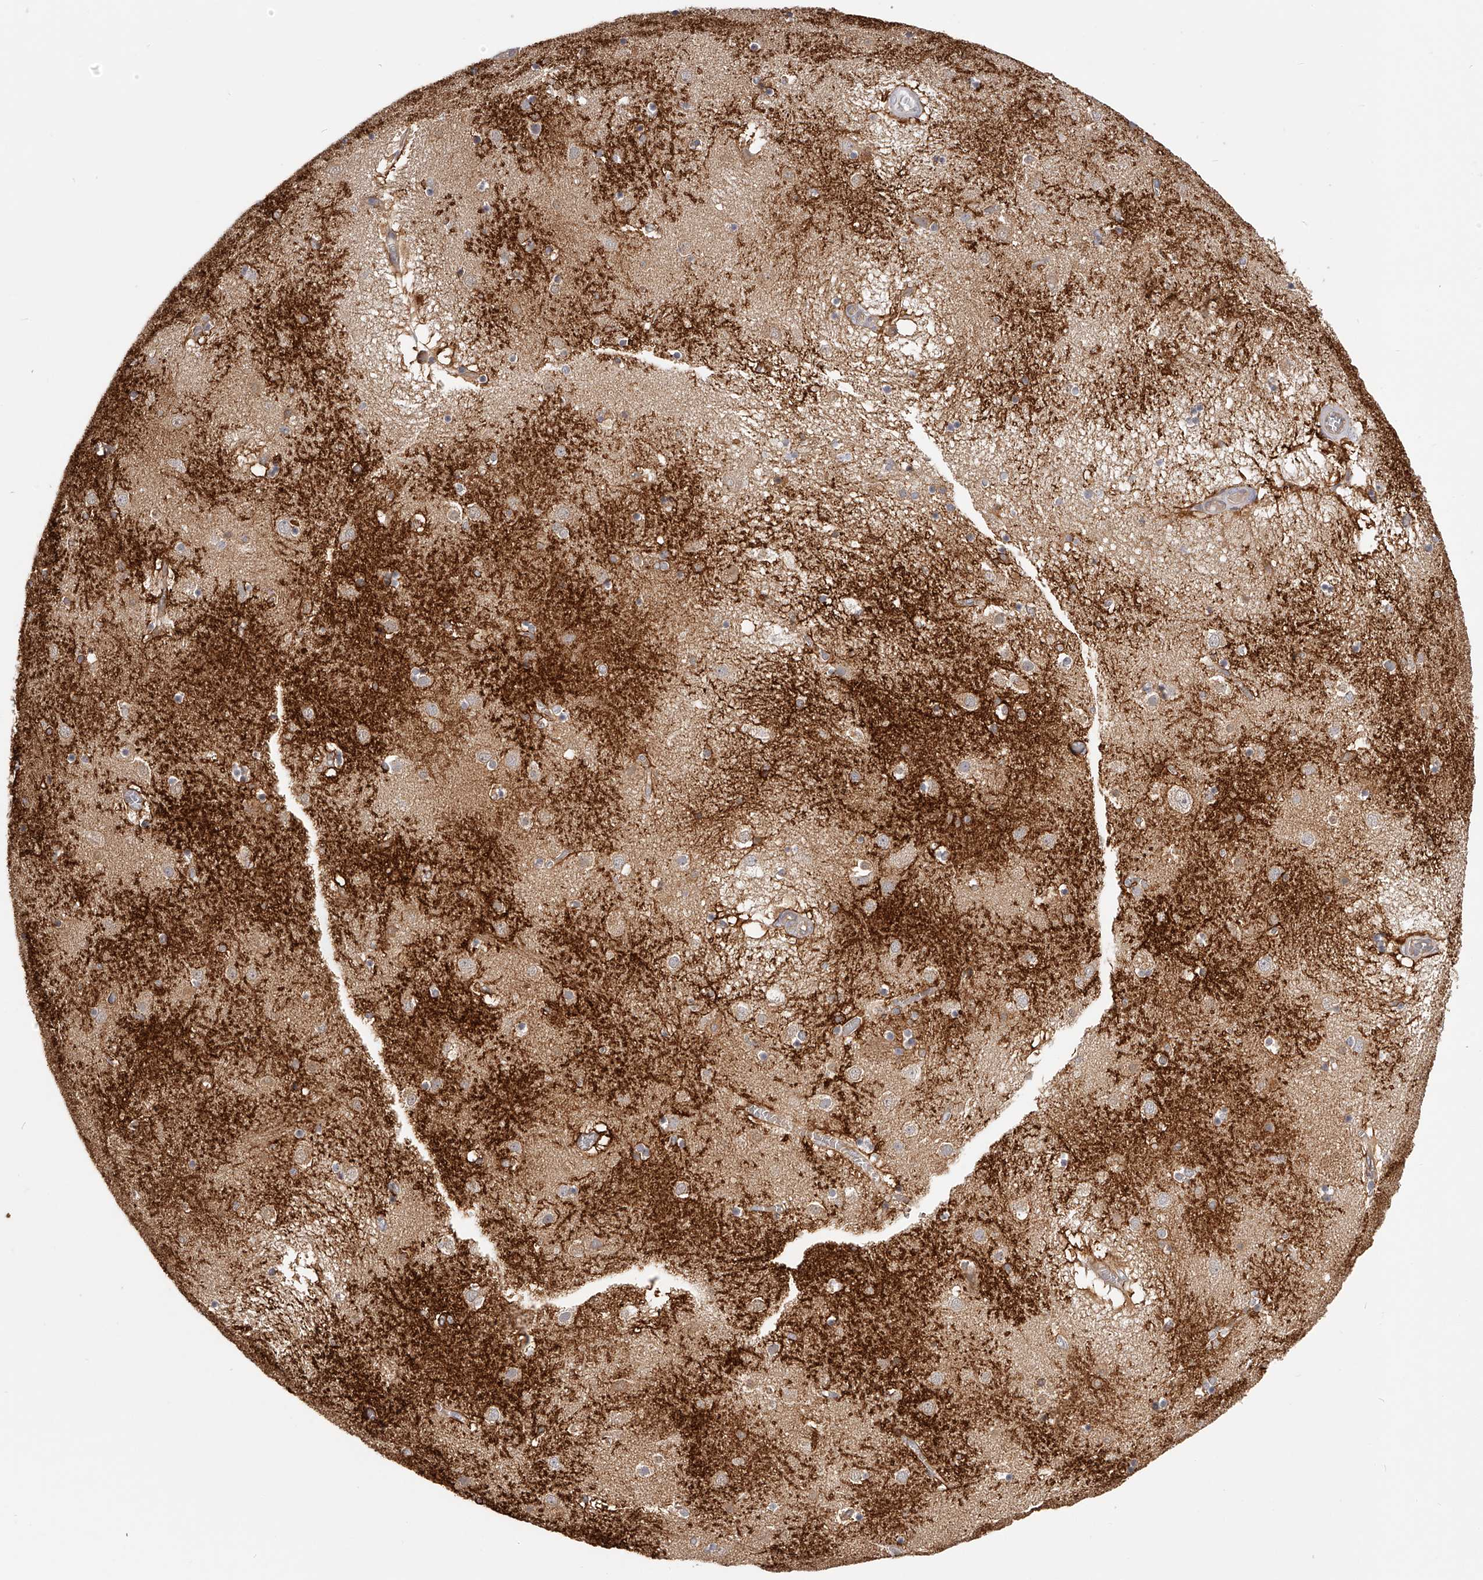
{"staining": {"intensity": "strong", "quantity": "<25%", "location": "cytoplasmic/membranous"}, "tissue": "caudate", "cell_type": "Glial cells", "image_type": "normal", "snomed": [{"axis": "morphology", "description": "Normal tissue, NOS"}, {"axis": "topography", "description": "Lateral ventricle wall"}], "caption": "A brown stain highlights strong cytoplasmic/membranous expression of a protein in glial cells of benign human caudate.", "gene": "ZNF582", "patient": {"sex": "male", "age": 70}}